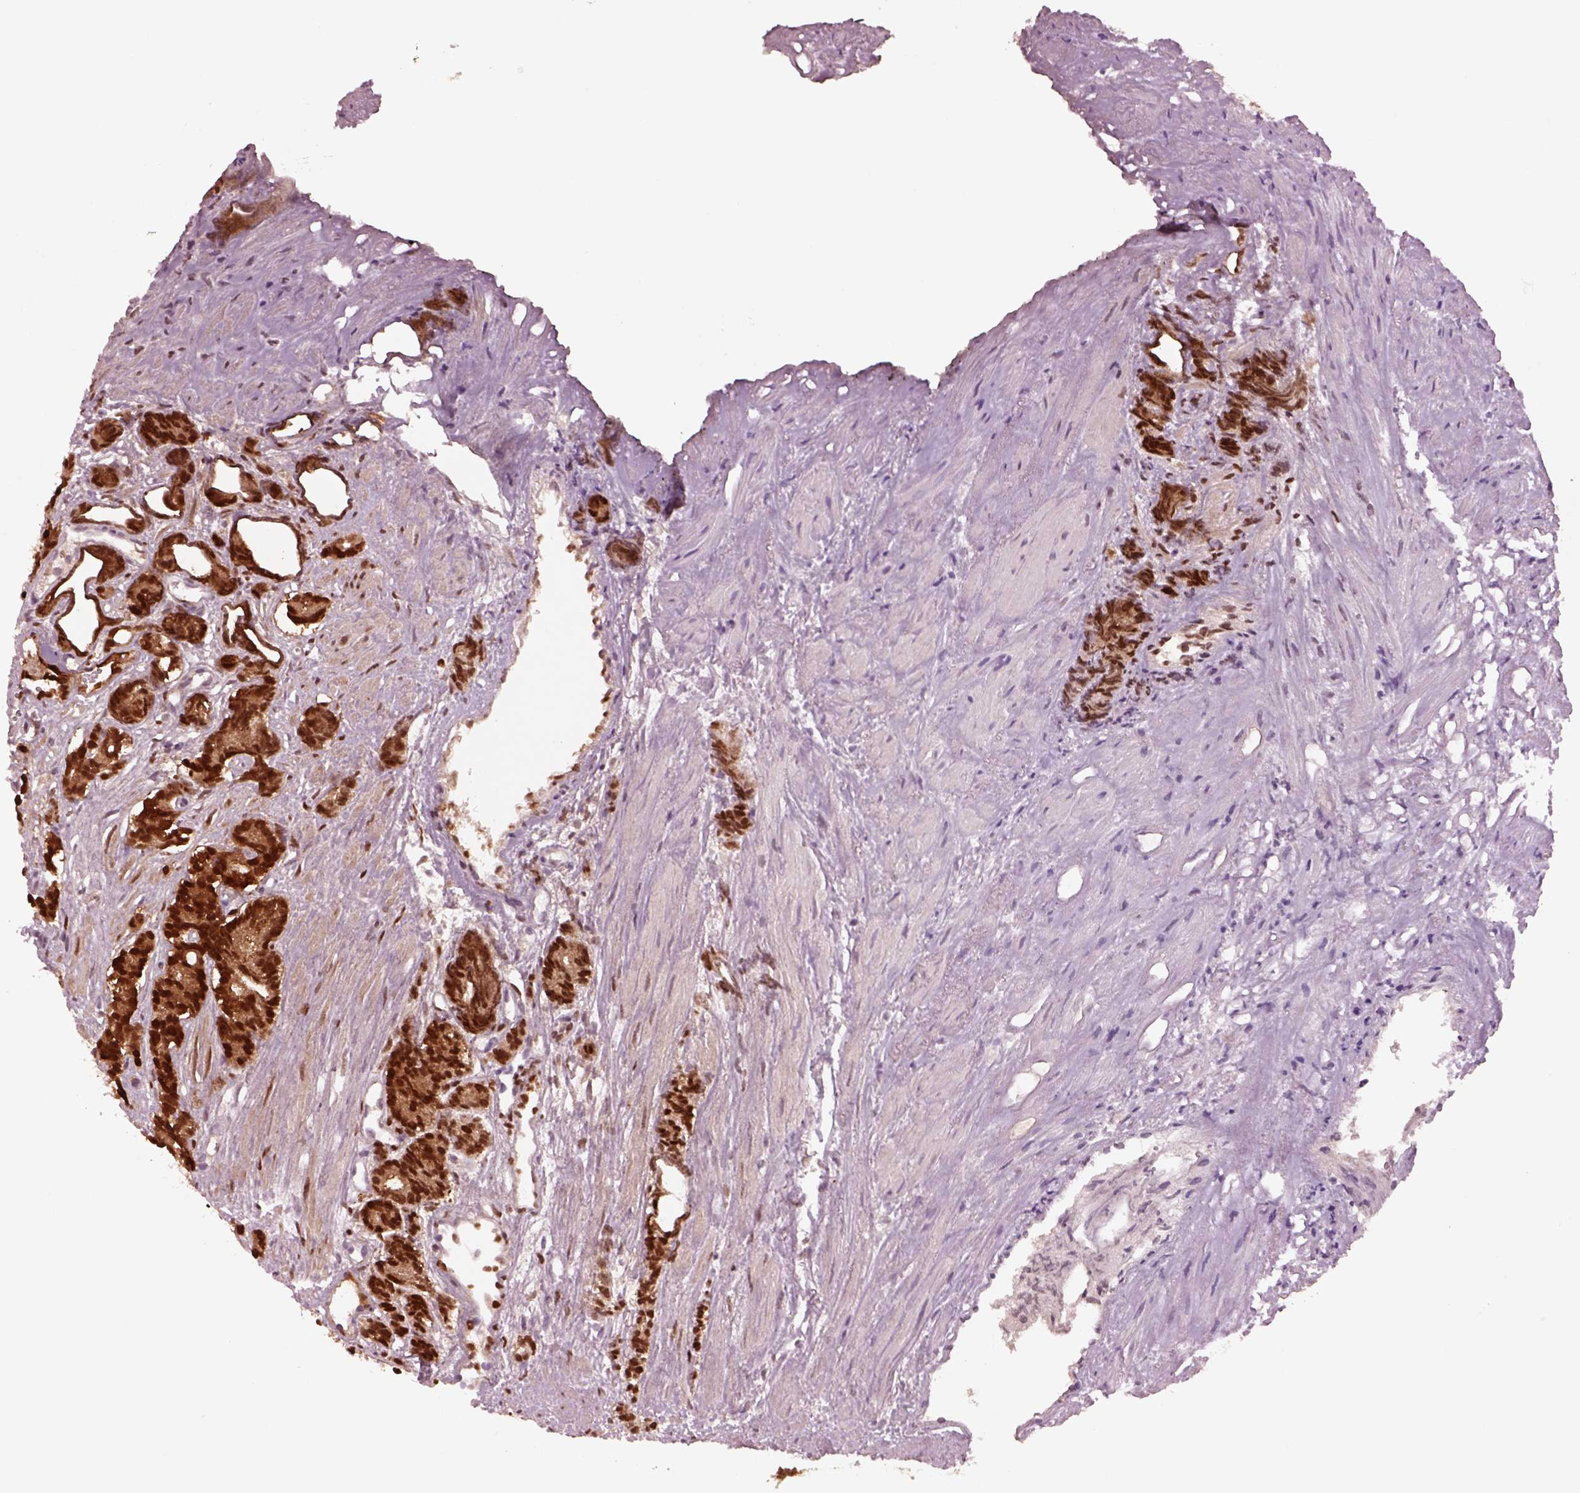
{"staining": {"intensity": "strong", "quantity": ">75%", "location": "nuclear"}, "tissue": "prostate cancer", "cell_type": "Tumor cells", "image_type": "cancer", "snomed": [{"axis": "morphology", "description": "Adenocarcinoma, High grade"}, {"axis": "topography", "description": "Prostate"}], "caption": "High-grade adenocarcinoma (prostate) tissue demonstrates strong nuclear positivity in about >75% of tumor cells (IHC, brightfield microscopy, high magnification).", "gene": "SOX9", "patient": {"sex": "male", "age": 84}}